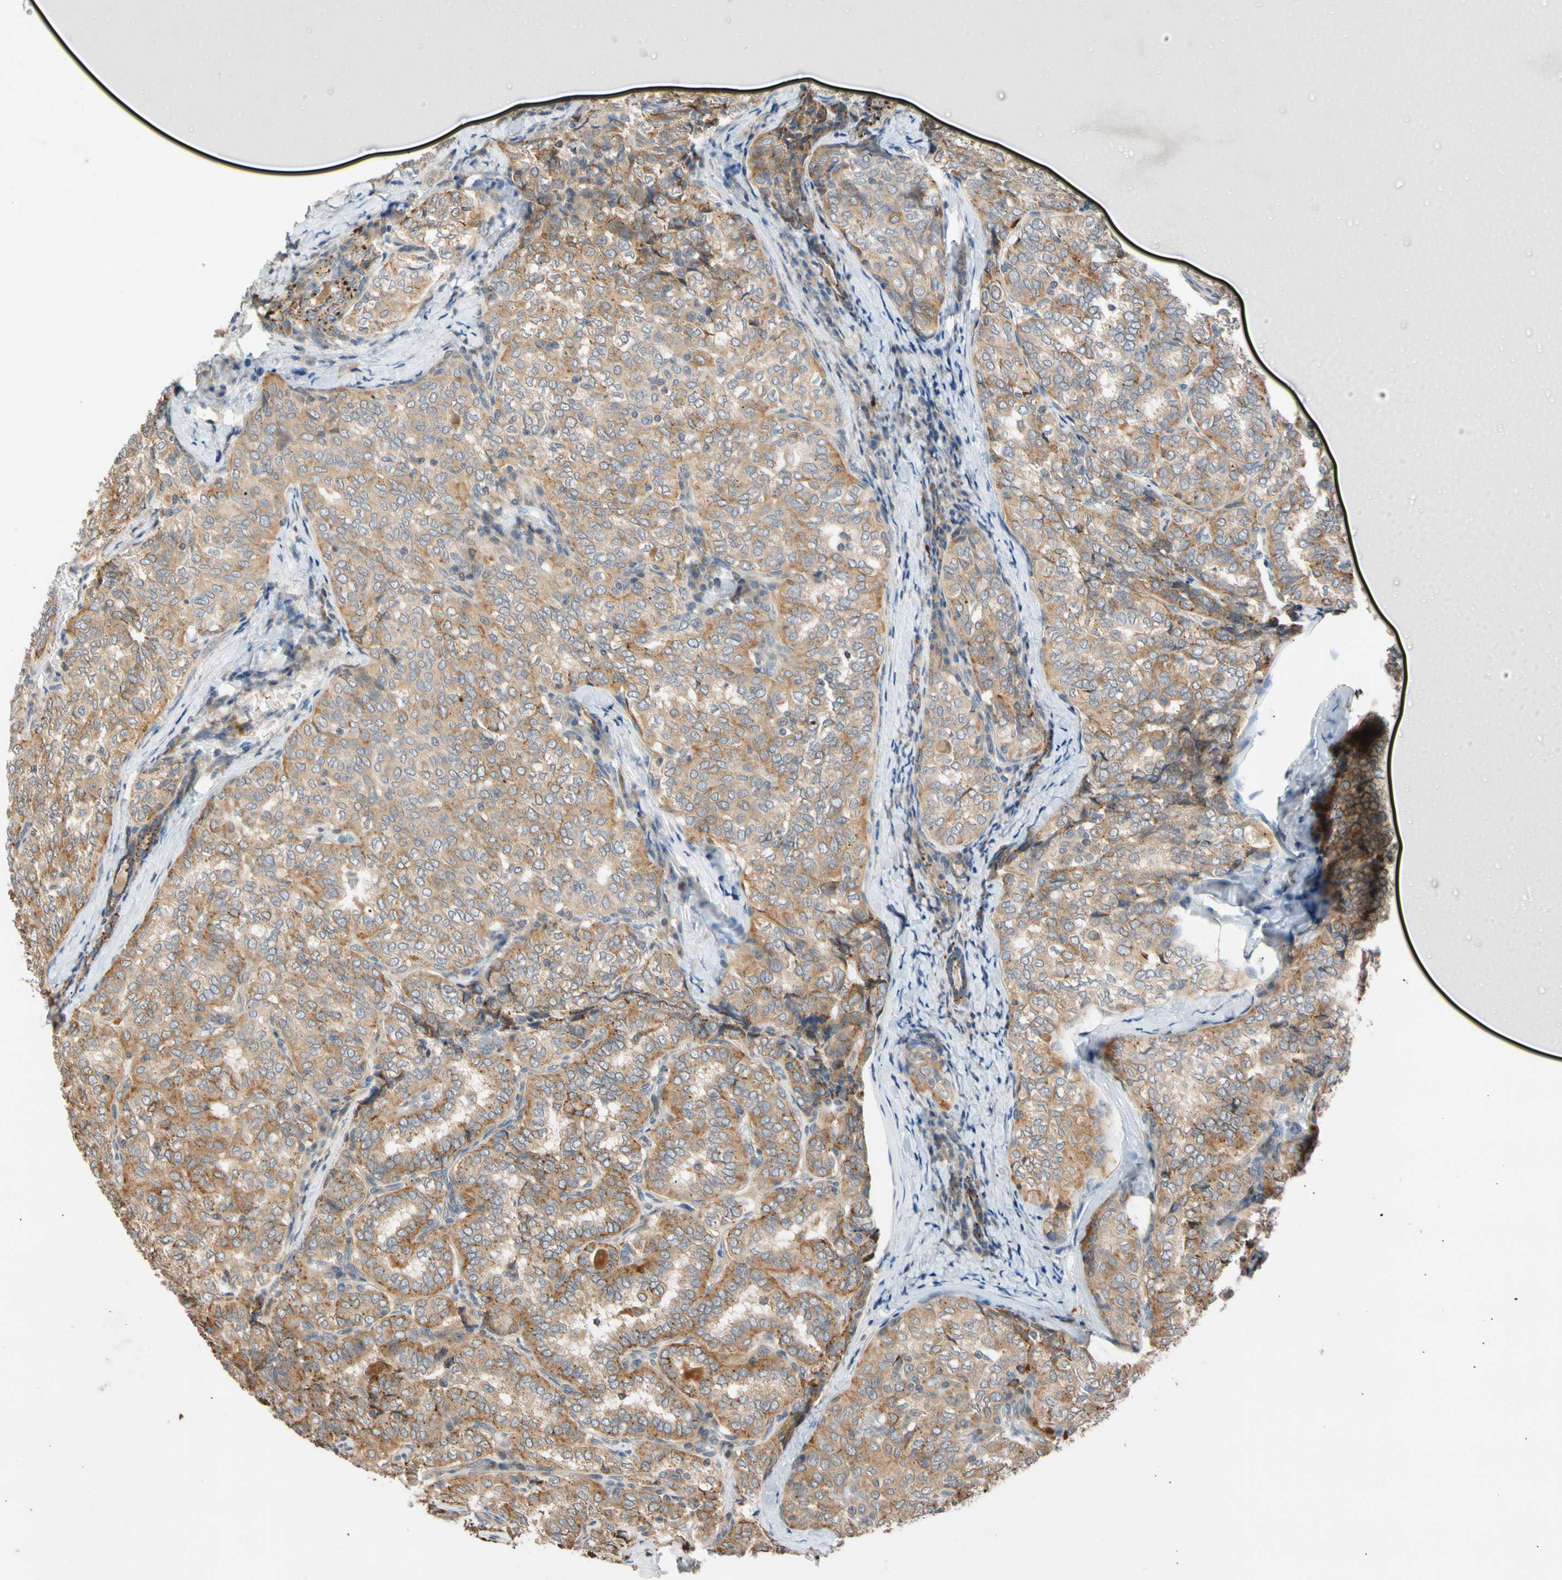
{"staining": {"intensity": "moderate", "quantity": ">75%", "location": "cytoplasmic/membranous"}, "tissue": "thyroid cancer", "cell_type": "Tumor cells", "image_type": "cancer", "snomed": [{"axis": "morphology", "description": "Normal tissue, NOS"}, {"axis": "morphology", "description": "Papillary adenocarcinoma, NOS"}, {"axis": "topography", "description": "Thyroid gland"}], "caption": "An image showing moderate cytoplasmic/membranous positivity in about >75% of tumor cells in thyroid cancer, as visualized by brown immunohistochemical staining.", "gene": "CNST", "patient": {"sex": "female", "age": 30}}